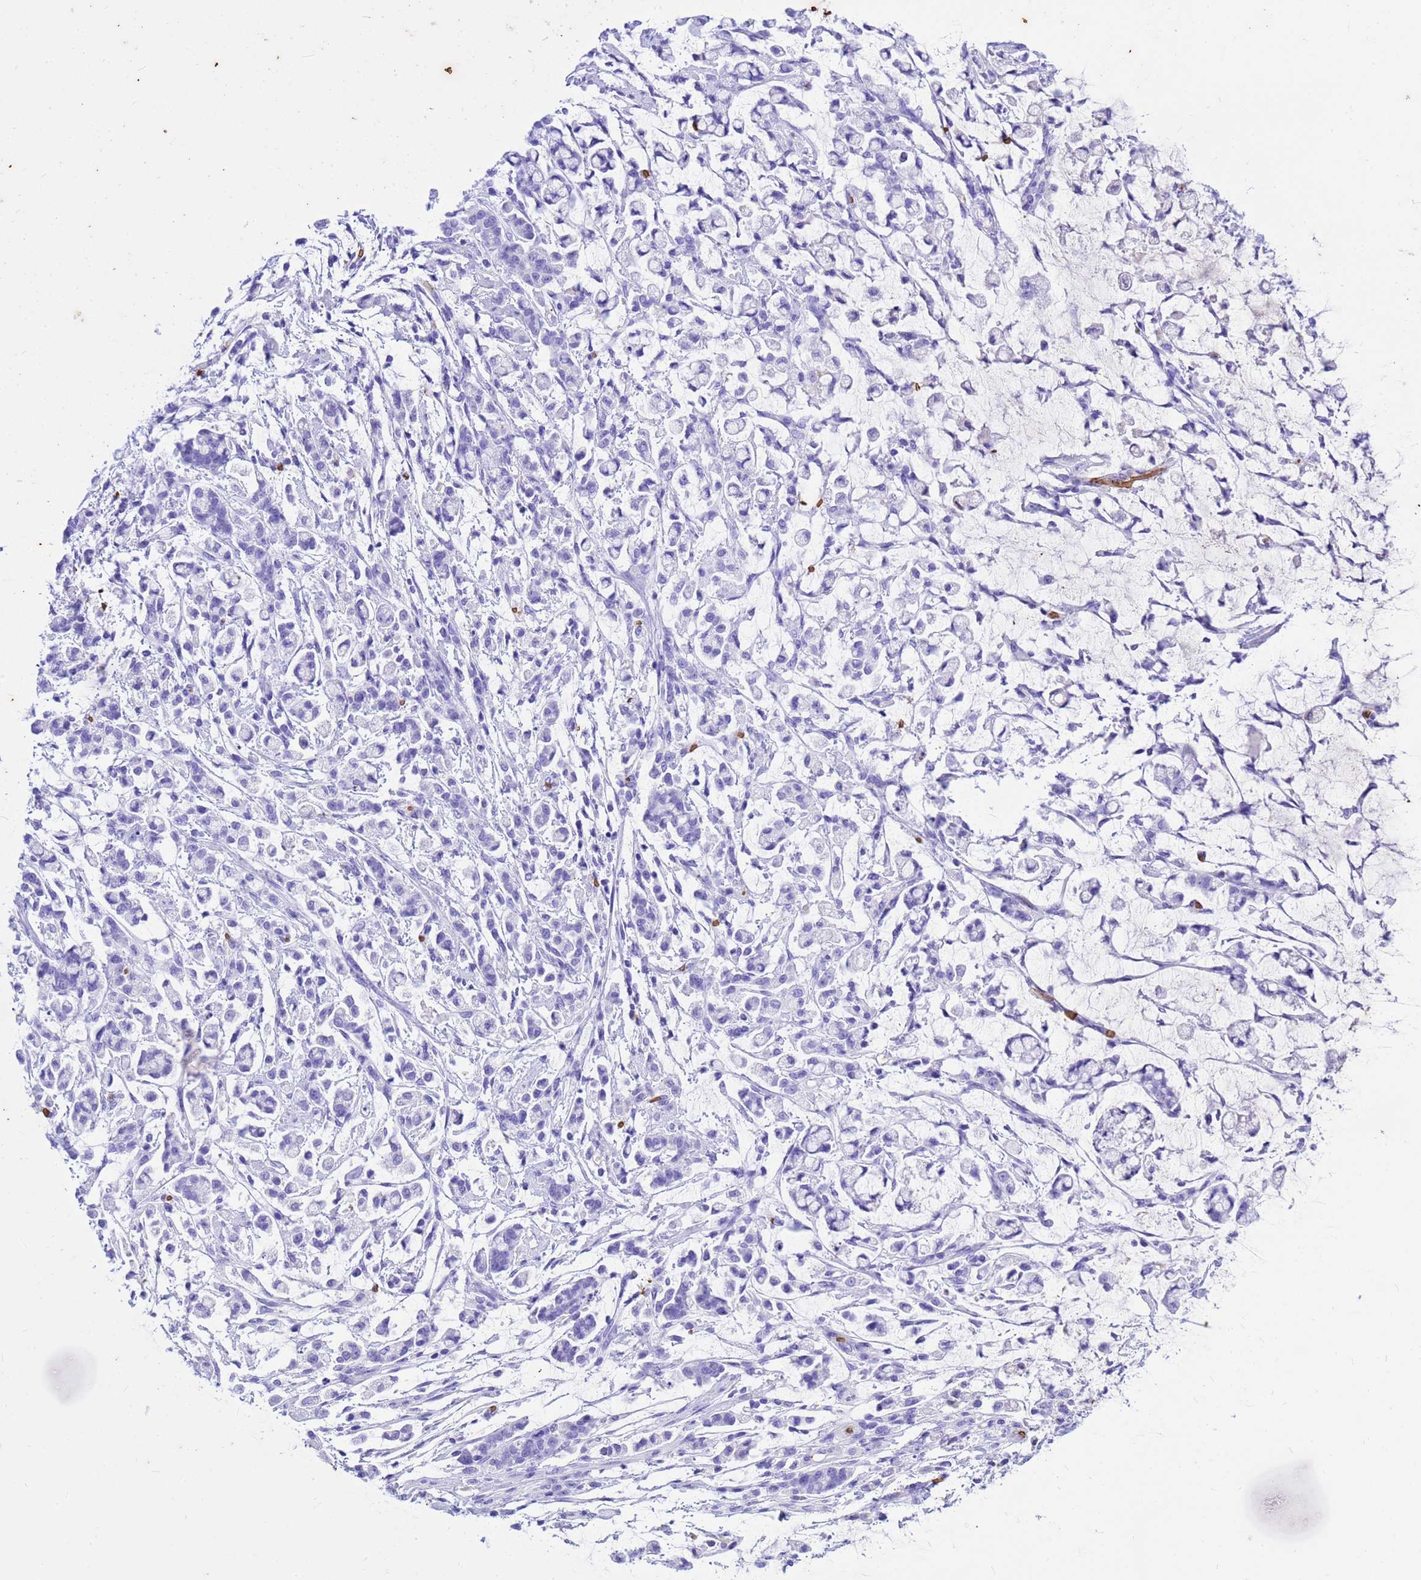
{"staining": {"intensity": "negative", "quantity": "none", "location": "none"}, "tissue": "stomach cancer", "cell_type": "Tumor cells", "image_type": "cancer", "snomed": [{"axis": "morphology", "description": "Adenocarcinoma, NOS"}, {"axis": "topography", "description": "Stomach"}], "caption": "Immunohistochemical staining of stomach cancer exhibits no significant expression in tumor cells. Brightfield microscopy of immunohistochemistry stained with DAB (3,3'-diaminobenzidine) (brown) and hematoxylin (blue), captured at high magnification.", "gene": "HBA2", "patient": {"sex": "female", "age": 60}}